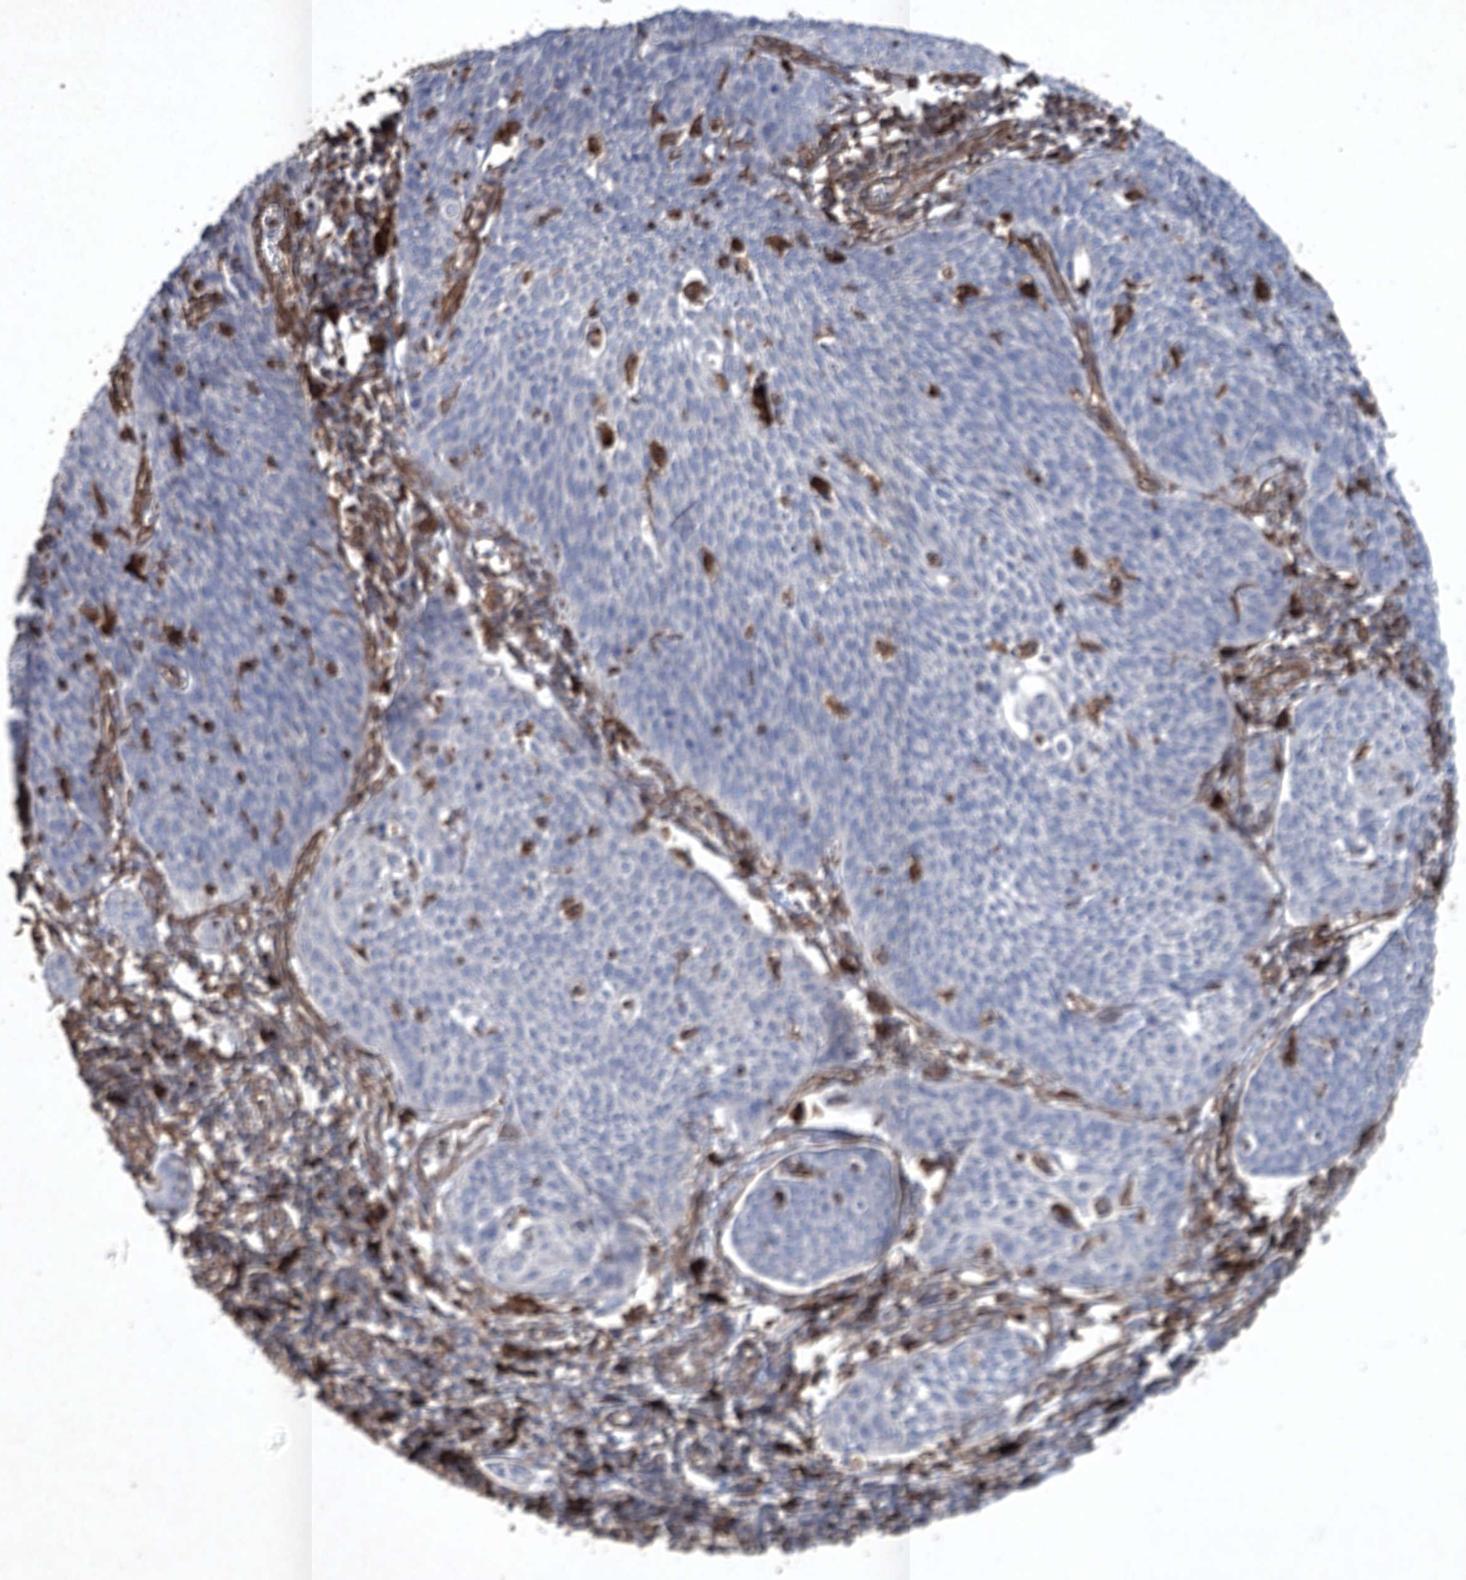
{"staining": {"intensity": "negative", "quantity": "none", "location": "none"}, "tissue": "cervical cancer", "cell_type": "Tumor cells", "image_type": "cancer", "snomed": [{"axis": "morphology", "description": "Squamous cell carcinoma, NOS"}, {"axis": "topography", "description": "Cervix"}], "caption": "Tumor cells are negative for protein expression in human cervical squamous cell carcinoma.", "gene": "CLEC4M", "patient": {"sex": "female", "age": 34}}